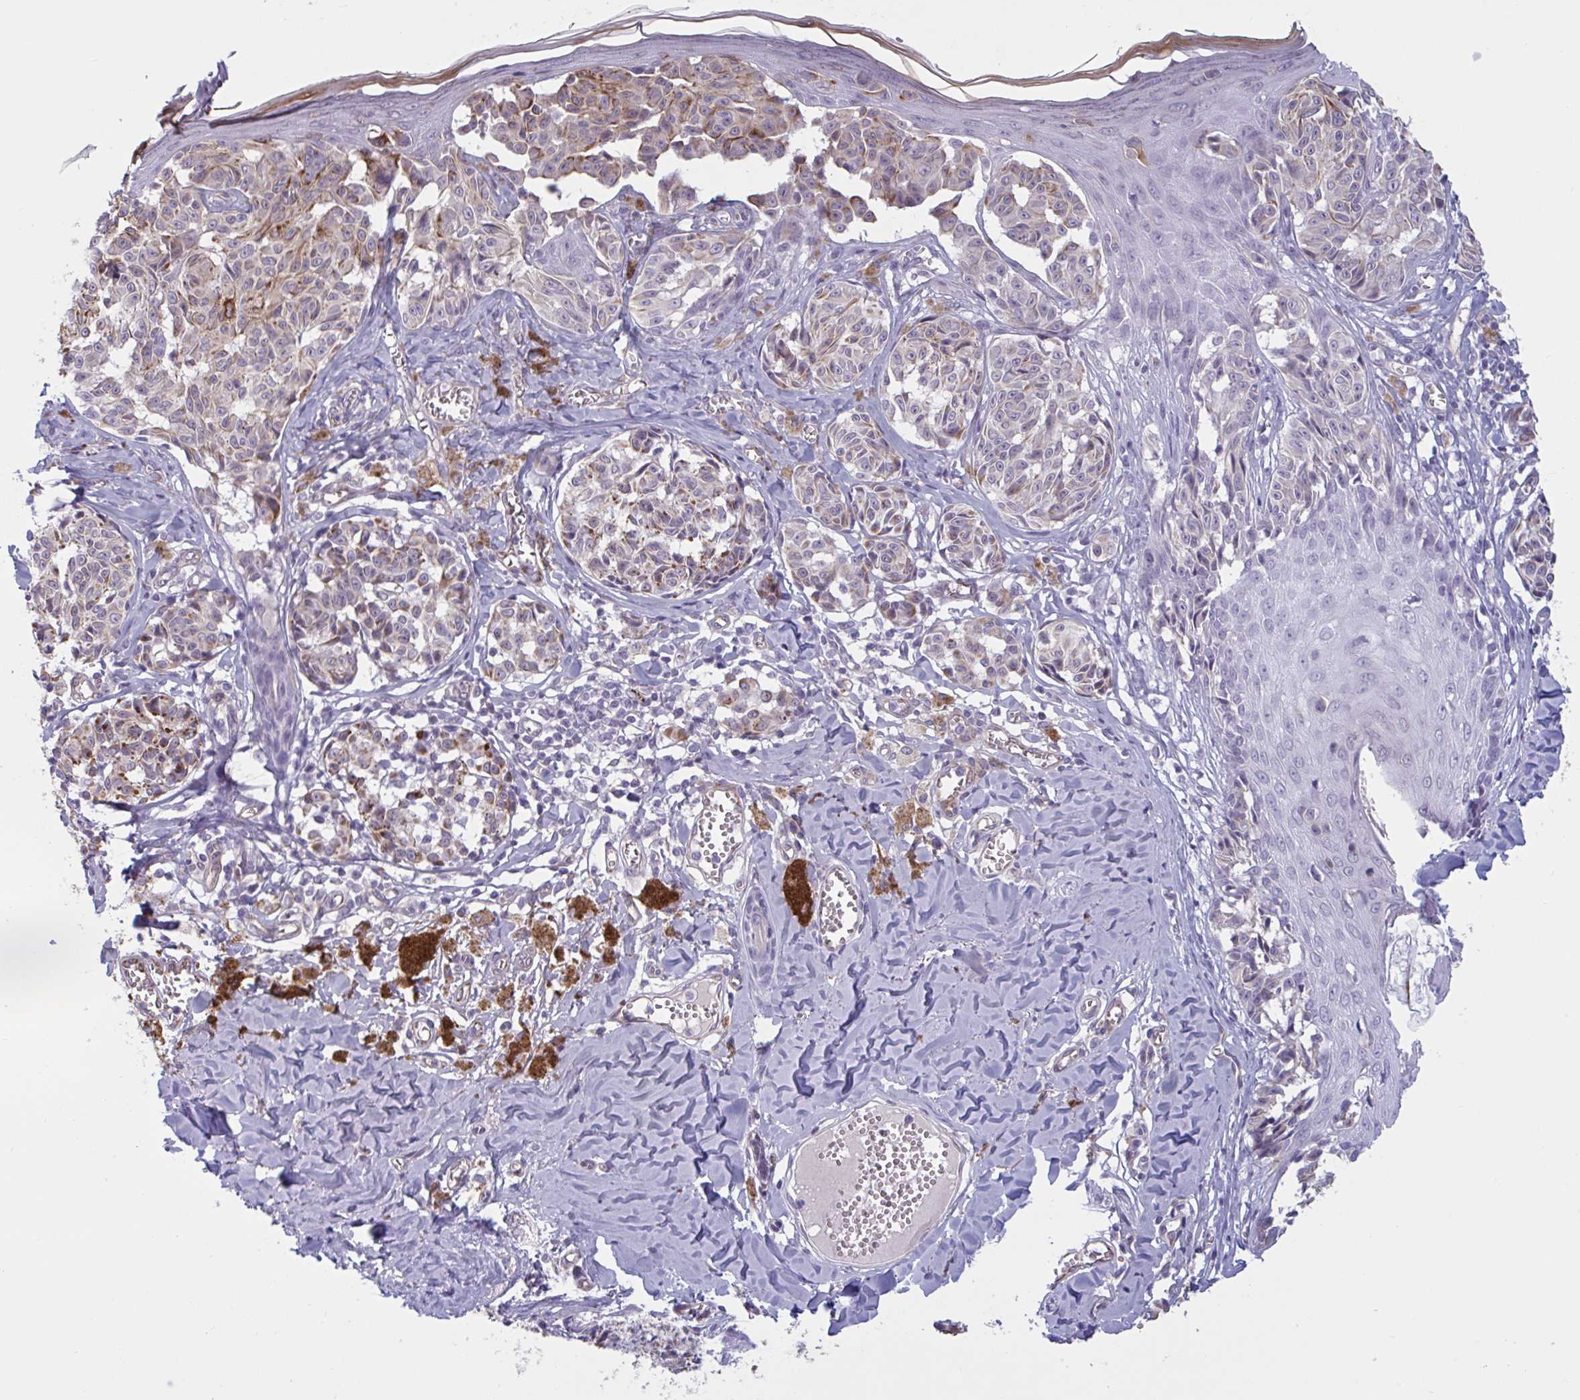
{"staining": {"intensity": "weak", "quantity": "25%-75%", "location": "cytoplasmic/membranous"}, "tissue": "melanoma", "cell_type": "Tumor cells", "image_type": "cancer", "snomed": [{"axis": "morphology", "description": "Malignant melanoma, NOS"}, {"axis": "topography", "description": "Skin"}], "caption": "Immunohistochemical staining of malignant melanoma demonstrates weak cytoplasmic/membranous protein expression in approximately 25%-75% of tumor cells.", "gene": "OR1L3", "patient": {"sex": "female", "age": 43}}